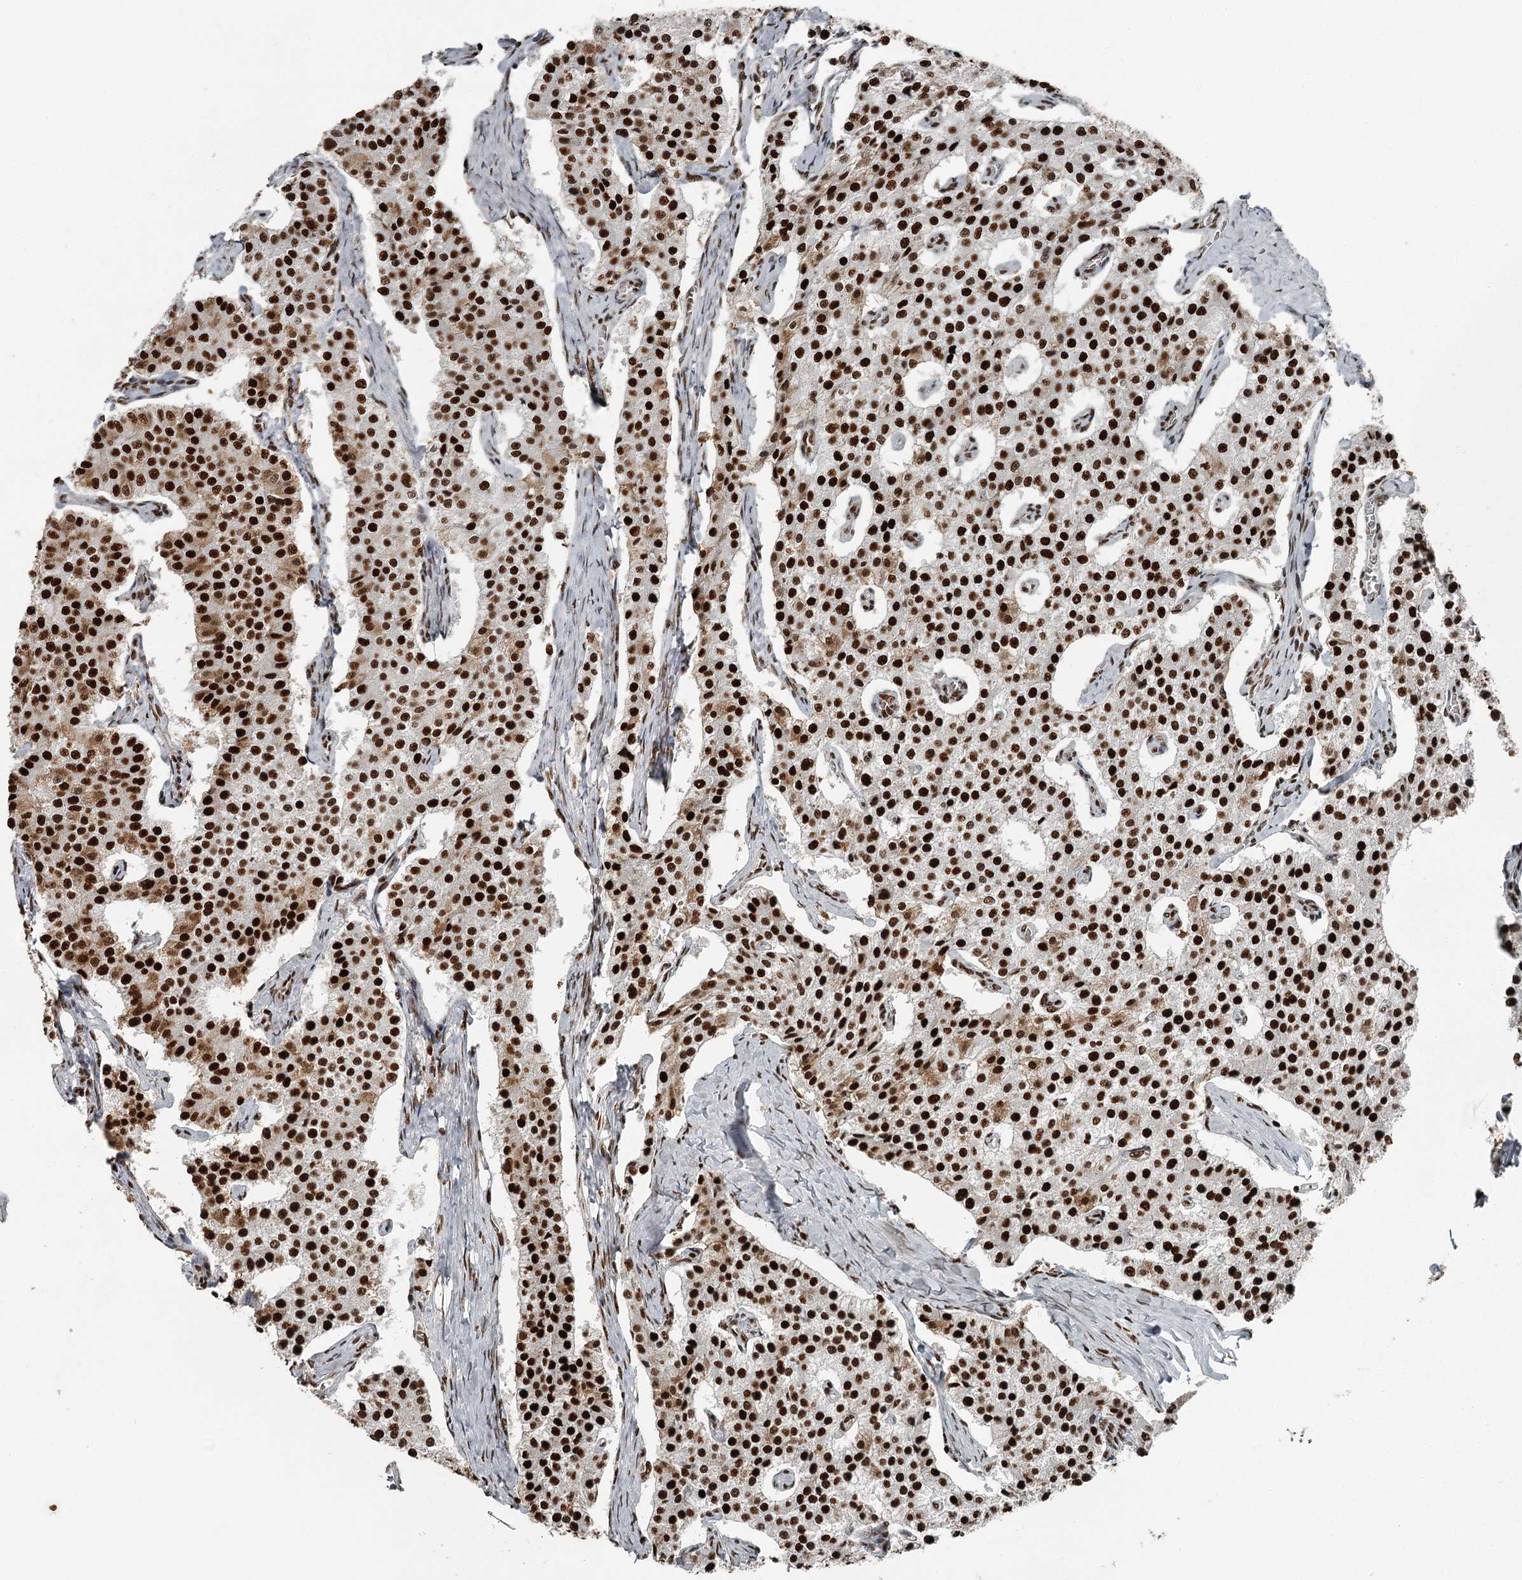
{"staining": {"intensity": "strong", "quantity": ">75%", "location": "nuclear"}, "tissue": "carcinoid", "cell_type": "Tumor cells", "image_type": "cancer", "snomed": [{"axis": "morphology", "description": "Carcinoid, malignant, NOS"}, {"axis": "topography", "description": "Colon"}], "caption": "Tumor cells exhibit high levels of strong nuclear positivity in approximately >75% of cells in carcinoid.", "gene": "RBBP7", "patient": {"sex": "female", "age": 52}}